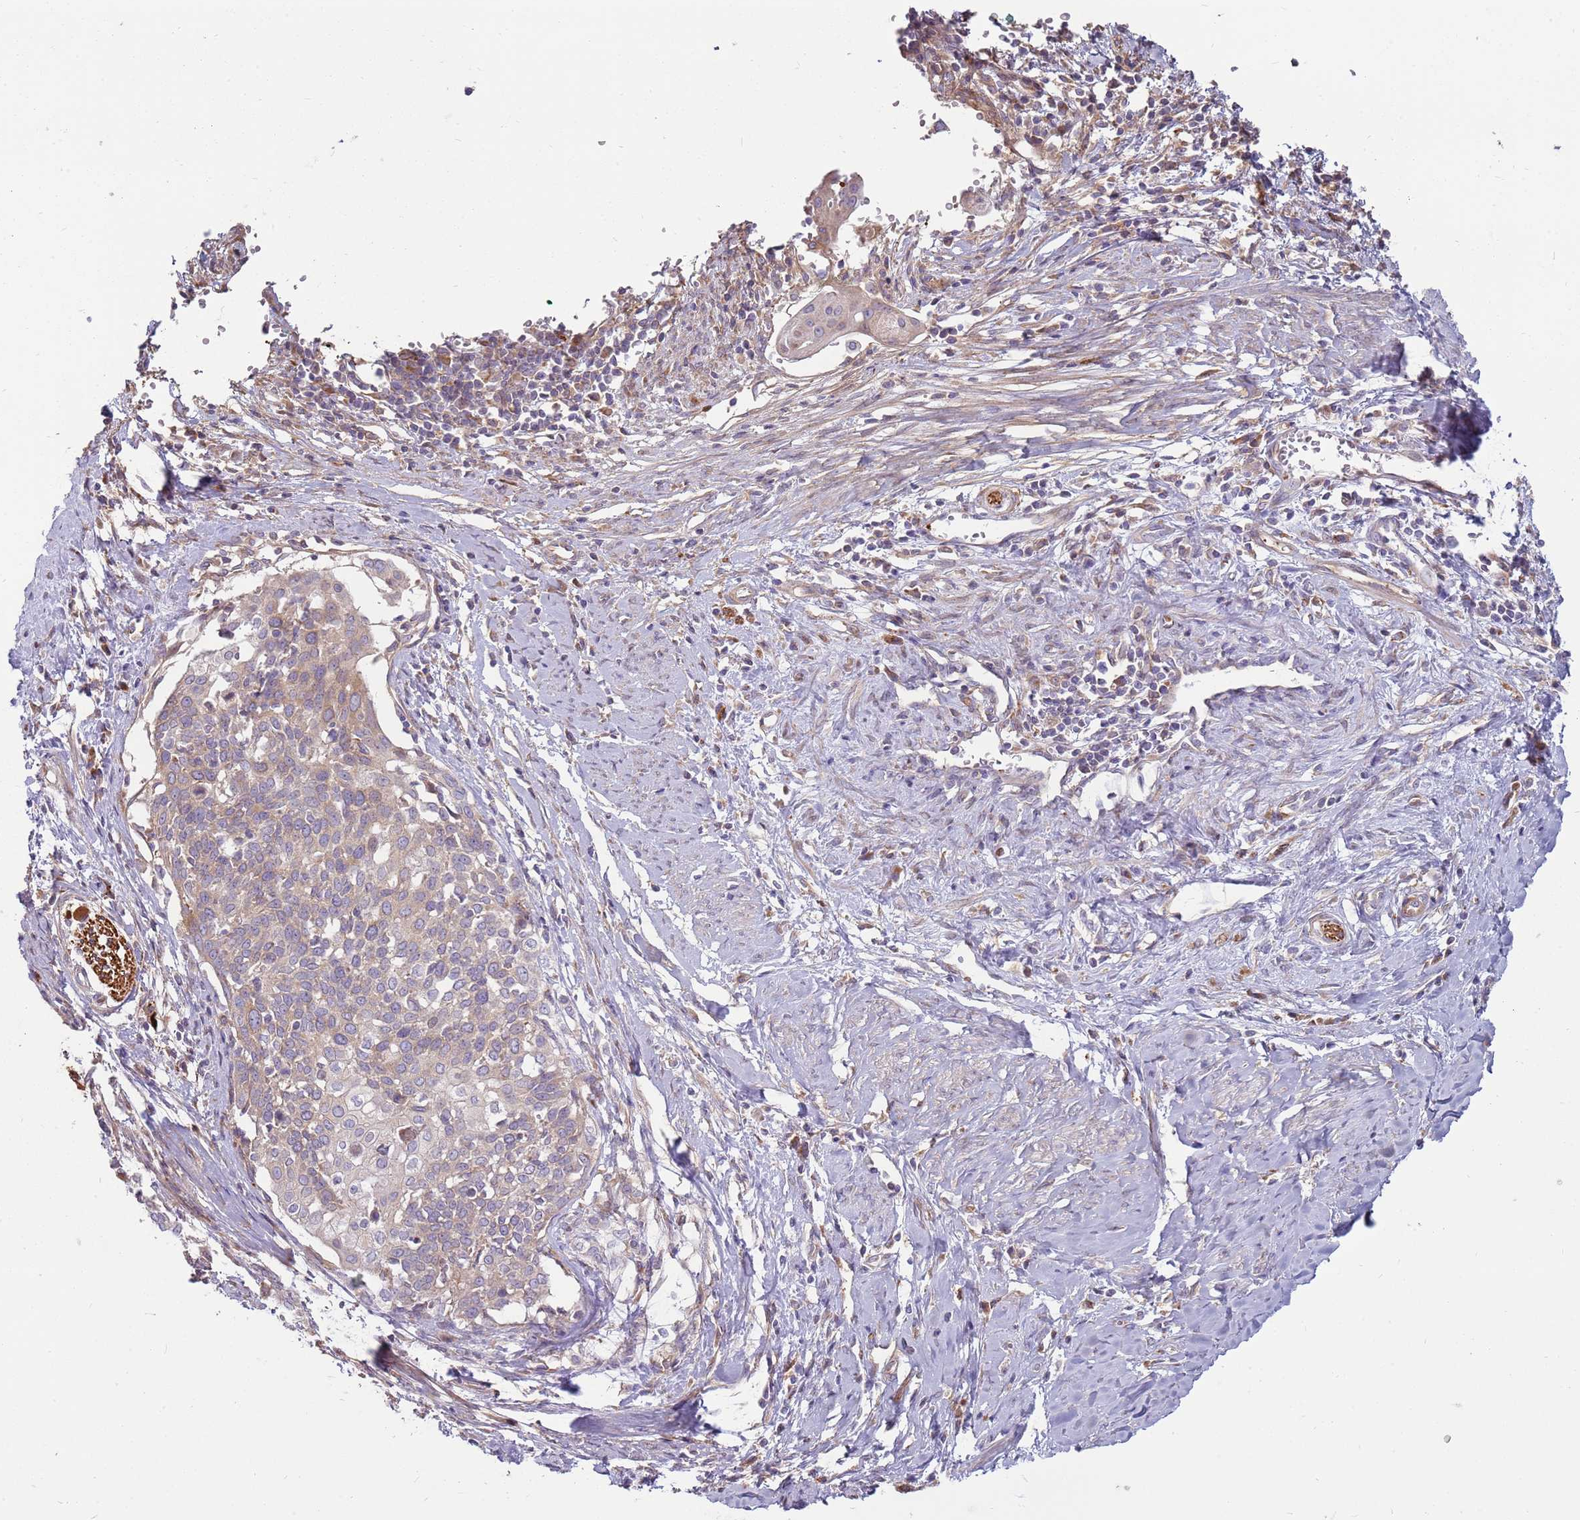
{"staining": {"intensity": "weak", "quantity": "25%-75%", "location": "cytoplasmic/membranous"}, "tissue": "cervical cancer", "cell_type": "Tumor cells", "image_type": "cancer", "snomed": [{"axis": "morphology", "description": "Squamous cell carcinoma, NOS"}, {"axis": "topography", "description": "Cervix"}], "caption": "DAB (3,3'-diaminobenzidine) immunohistochemical staining of human cervical cancer demonstrates weak cytoplasmic/membranous protein expression in approximately 25%-75% of tumor cells. The staining was performed using DAB, with brown indicating positive protein expression. Nuclei are stained blue with hematoxylin.", "gene": "EMC1", "patient": {"sex": "female", "age": 44}}